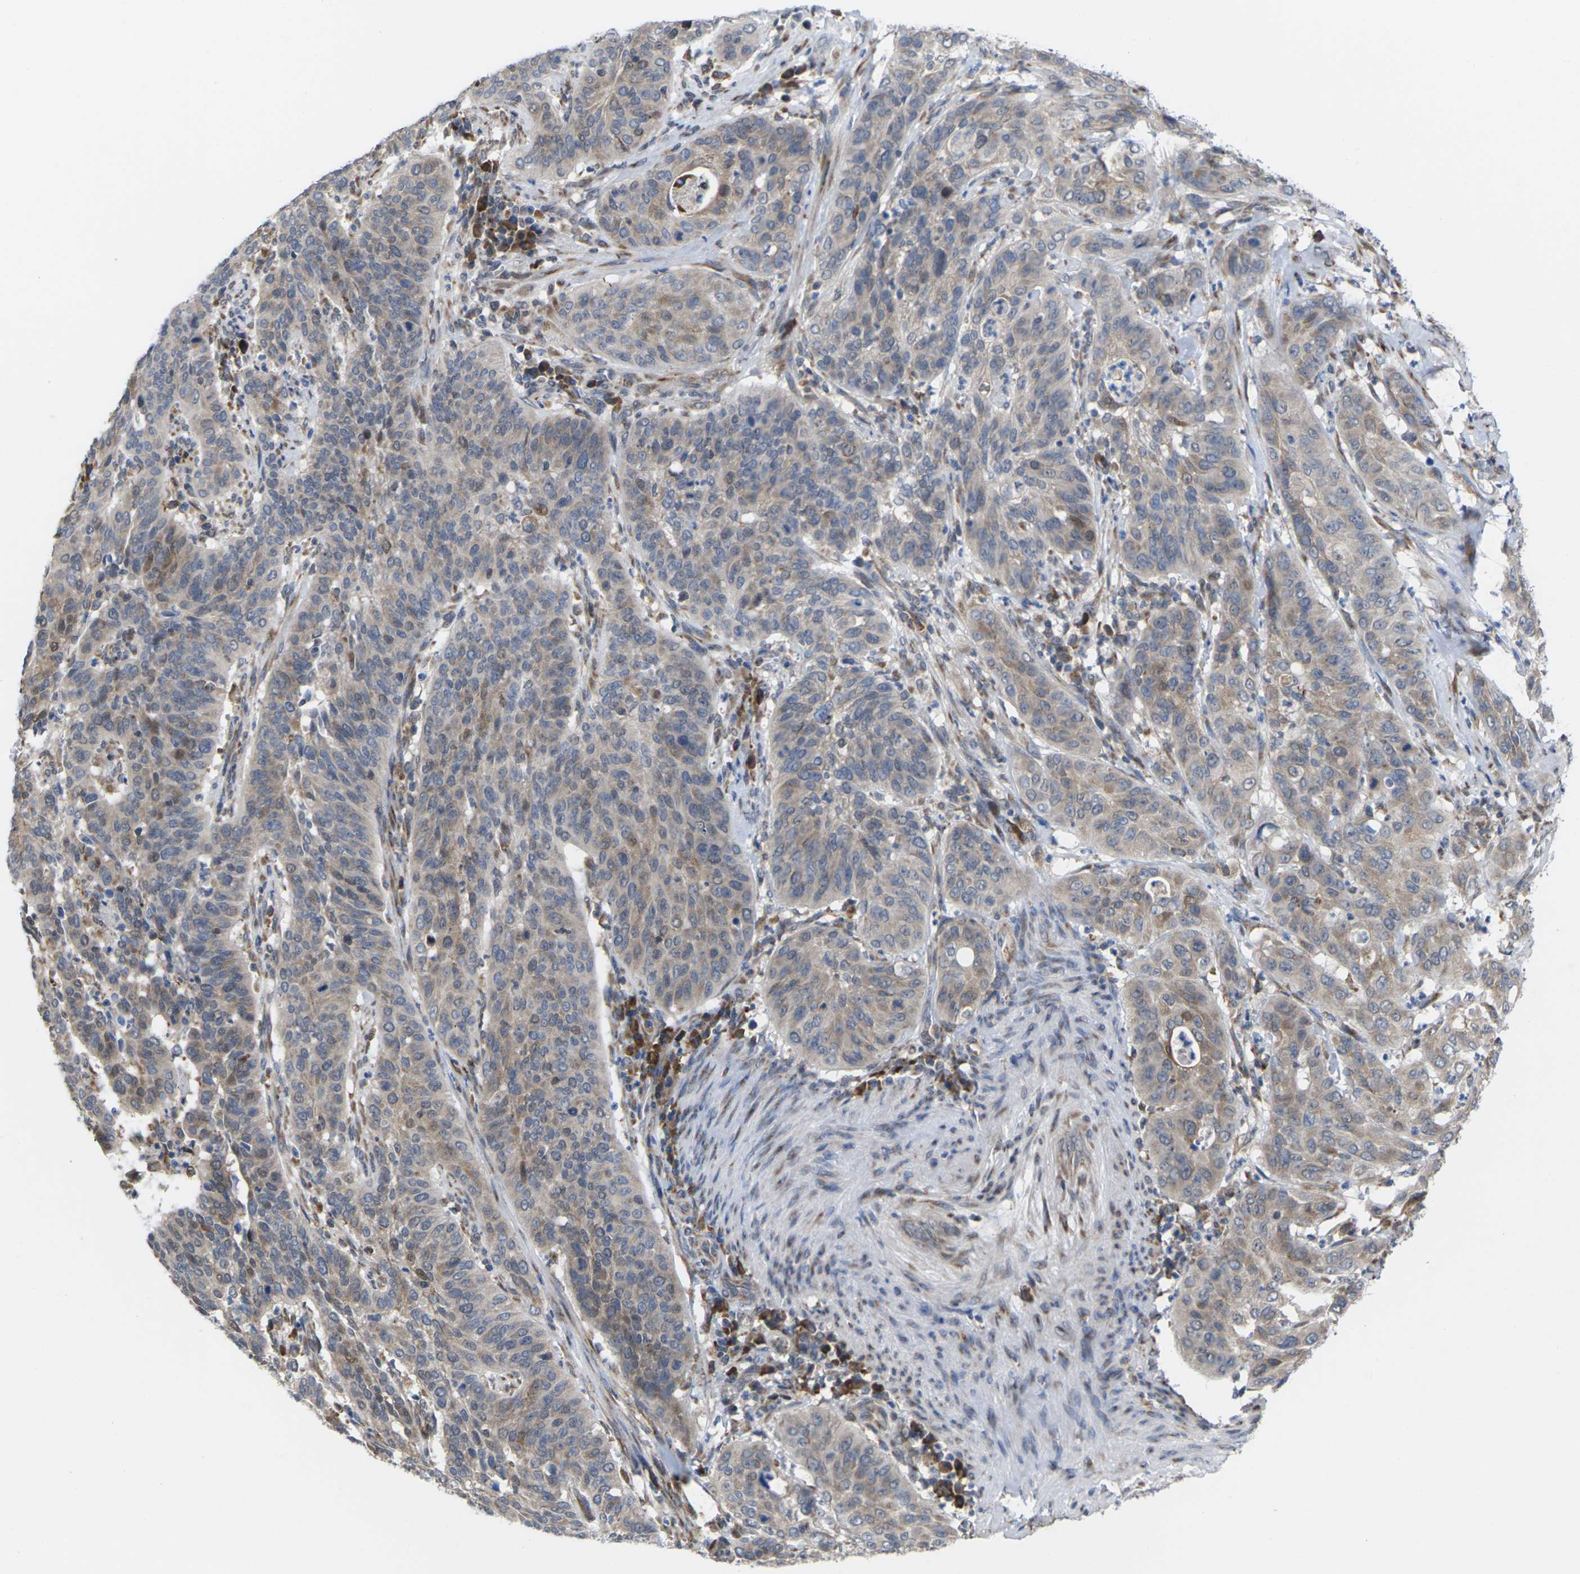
{"staining": {"intensity": "weak", "quantity": "<25%", "location": "cytoplasmic/membranous"}, "tissue": "cervical cancer", "cell_type": "Tumor cells", "image_type": "cancer", "snomed": [{"axis": "morphology", "description": "Normal tissue, NOS"}, {"axis": "morphology", "description": "Squamous cell carcinoma, NOS"}, {"axis": "topography", "description": "Cervix"}], "caption": "IHC histopathology image of human cervical cancer stained for a protein (brown), which exhibits no expression in tumor cells.", "gene": "PDZK1IP1", "patient": {"sex": "female", "age": 39}}